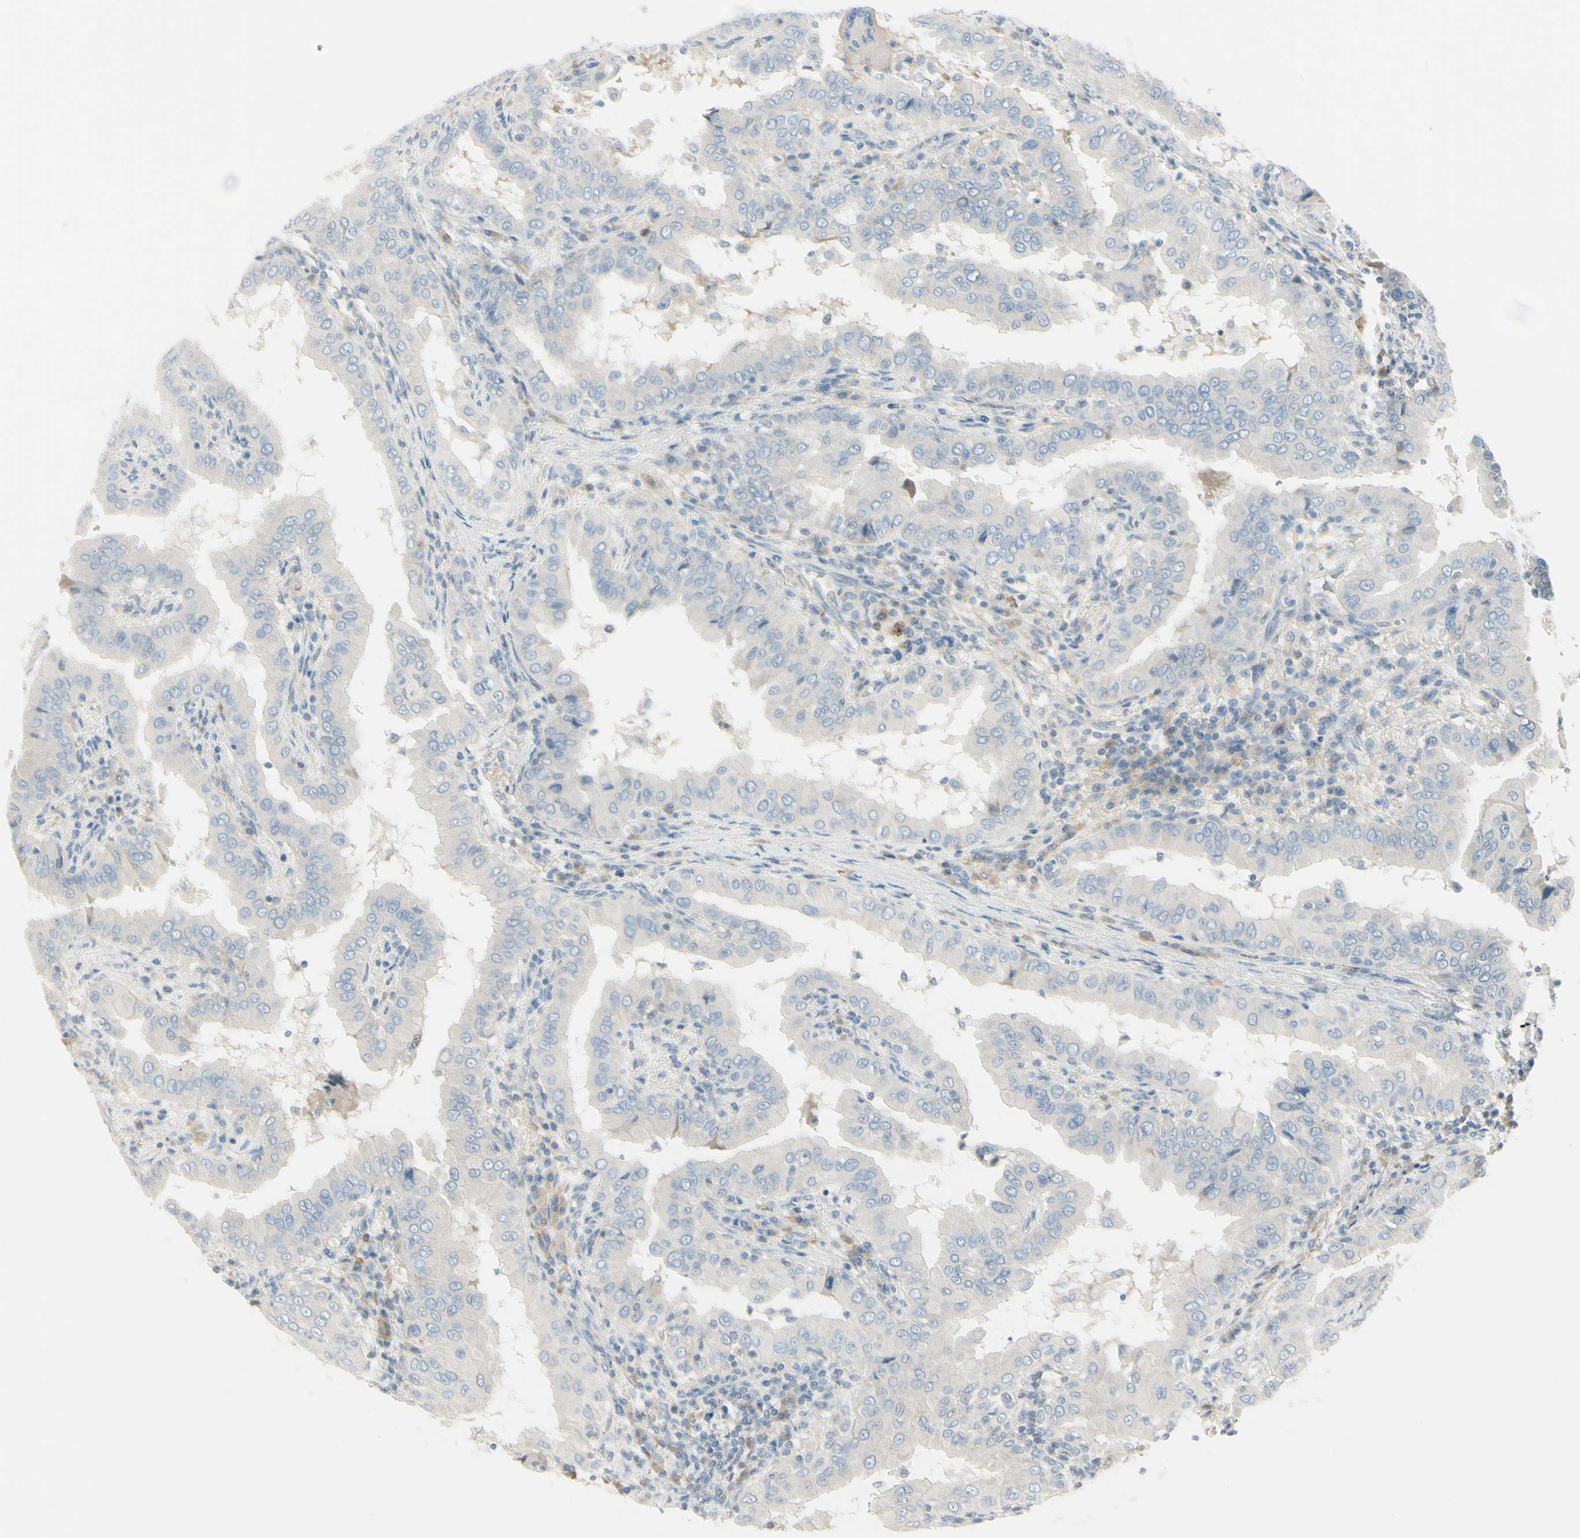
{"staining": {"intensity": "negative", "quantity": "none", "location": "none"}, "tissue": "thyroid cancer", "cell_type": "Tumor cells", "image_type": "cancer", "snomed": [{"axis": "morphology", "description": "Papillary adenocarcinoma, NOS"}, {"axis": "topography", "description": "Thyroid gland"}], "caption": "A micrograph of thyroid cancer stained for a protein demonstrates no brown staining in tumor cells.", "gene": "ASB9", "patient": {"sex": "male", "age": 33}}